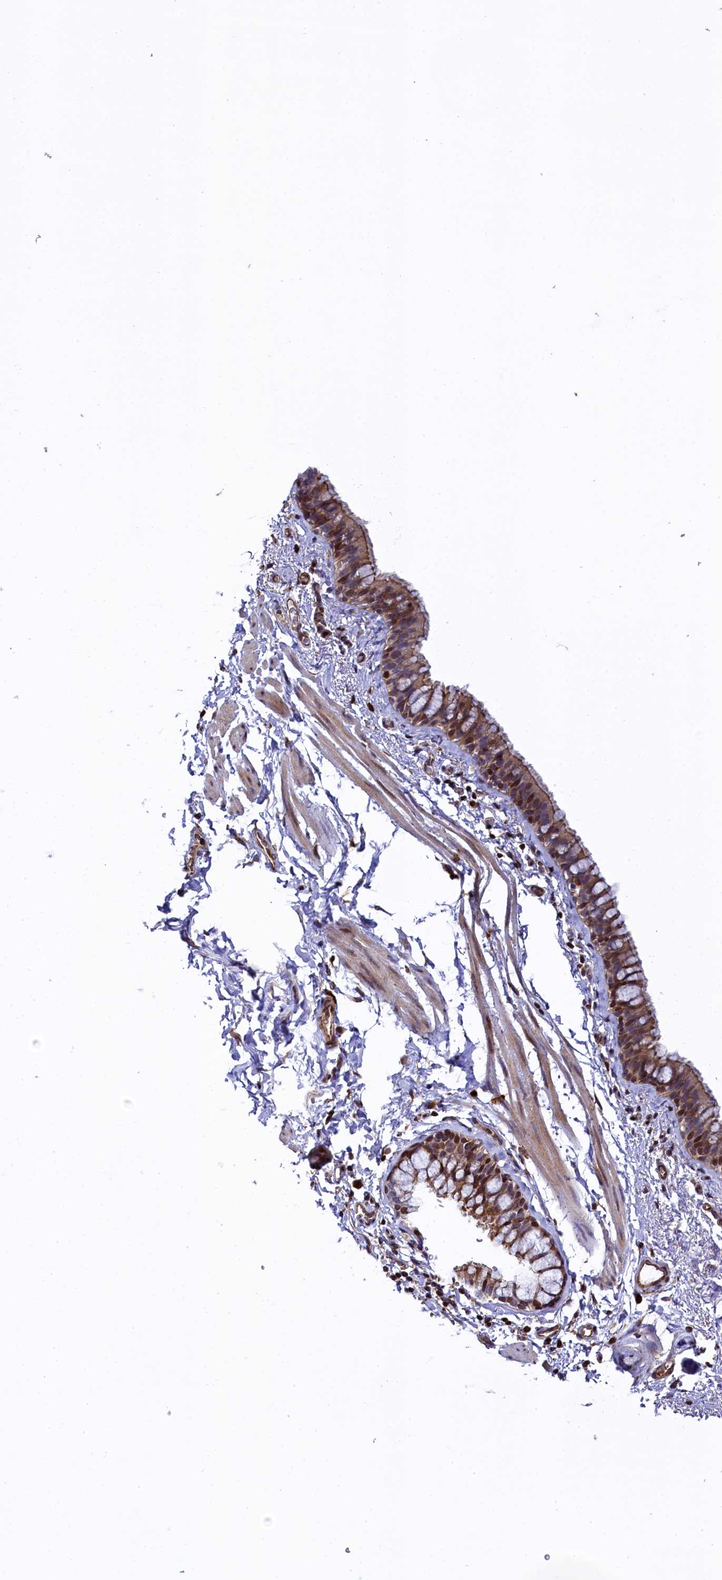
{"staining": {"intensity": "moderate", "quantity": ">75%", "location": "cytoplasmic/membranous,nuclear"}, "tissue": "bronchus", "cell_type": "Respiratory epithelial cells", "image_type": "normal", "snomed": [{"axis": "morphology", "description": "Normal tissue, NOS"}, {"axis": "topography", "description": "Cartilage tissue"}, {"axis": "topography", "description": "Bronchus"}], "caption": "Immunohistochemical staining of benign bronchus demonstrates moderate cytoplasmic/membranous,nuclear protein positivity in about >75% of respiratory epithelial cells. The protein is stained brown, and the nuclei are stained in blue (DAB IHC with brightfield microscopy, high magnification).", "gene": "TGDS", "patient": {"sex": "female", "age": 36}}